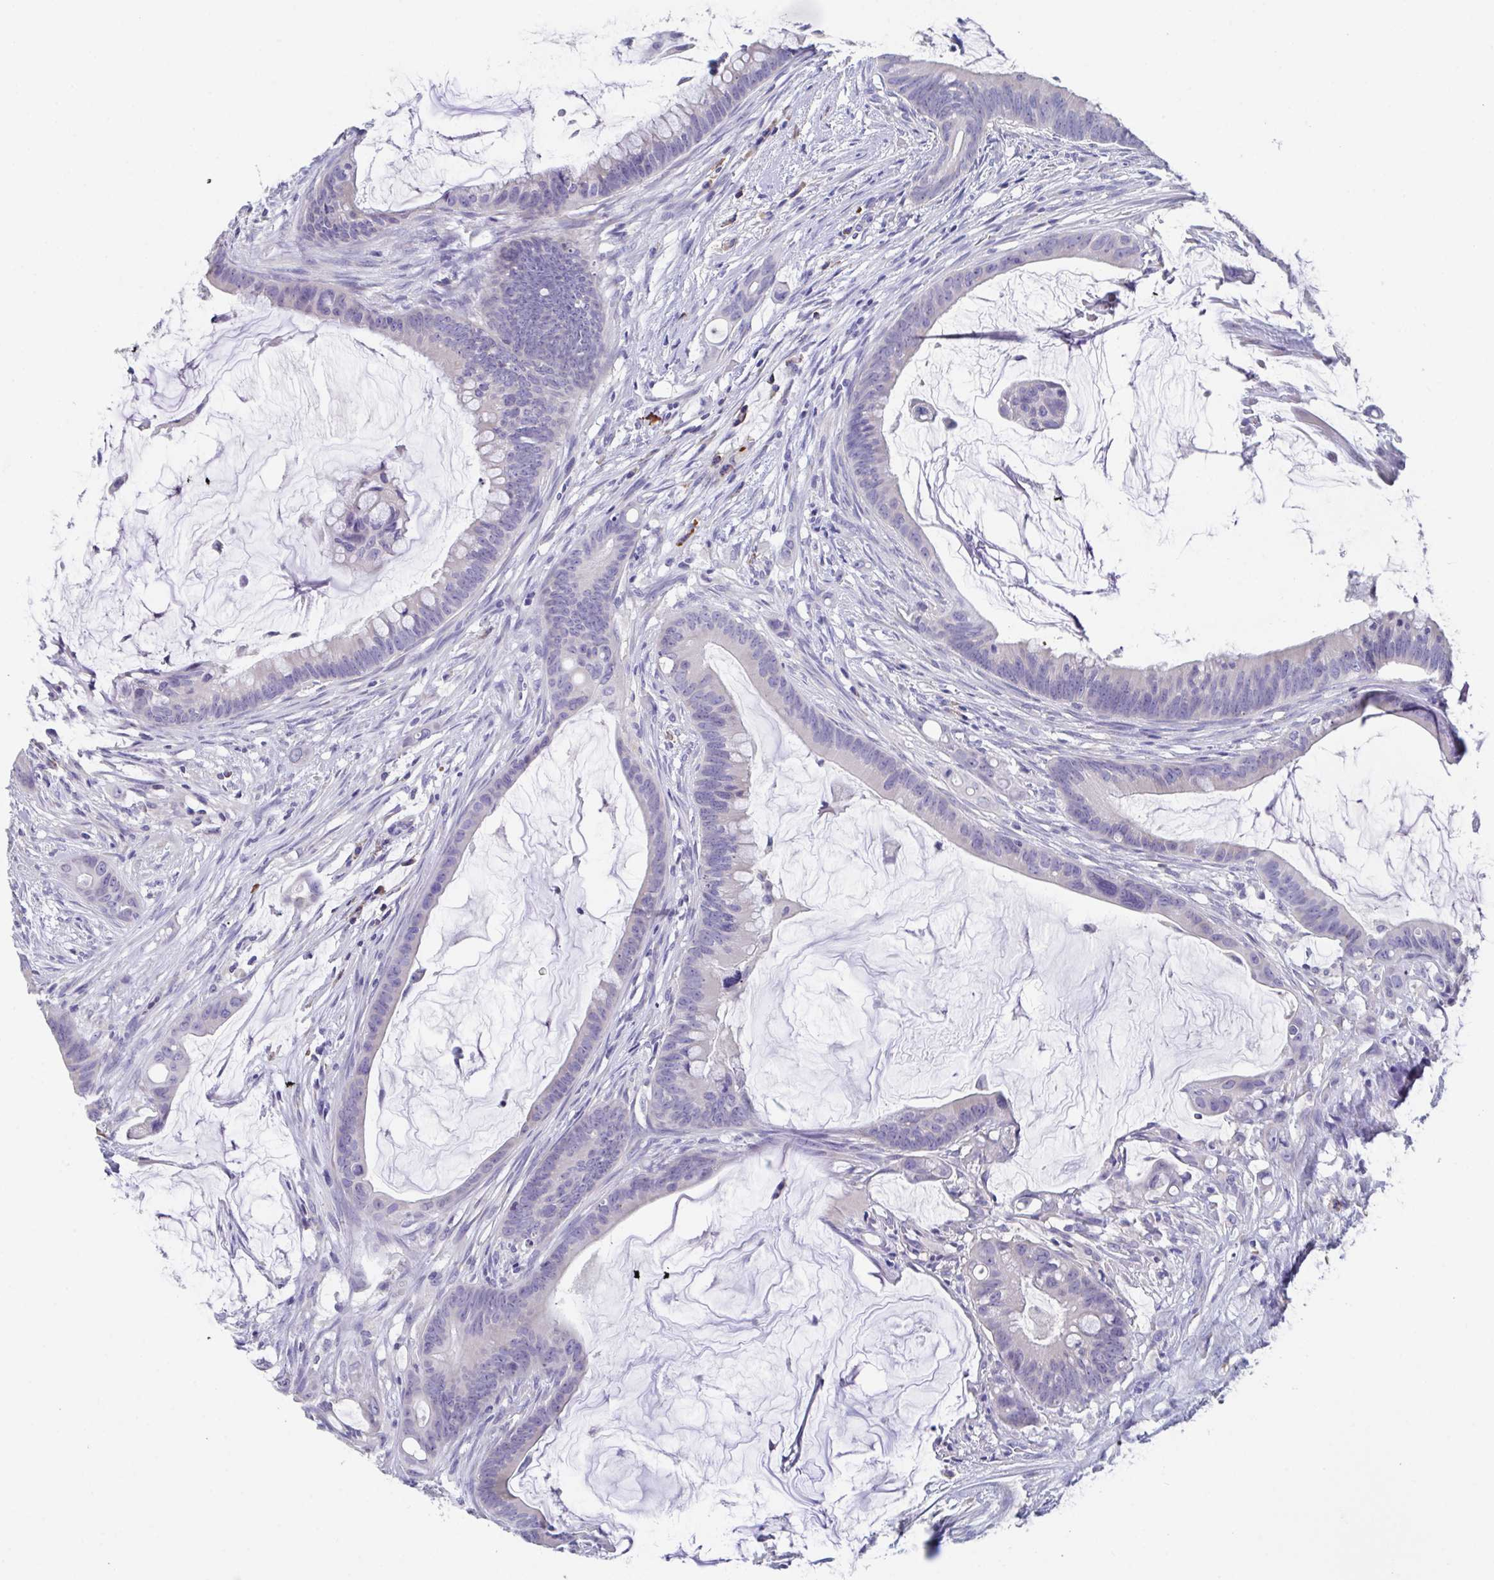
{"staining": {"intensity": "negative", "quantity": "none", "location": "none"}, "tissue": "colorectal cancer", "cell_type": "Tumor cells", "image_type": "cancer", "snomed": [{"axis": "morphology", "description": "Adenocarcinoma, NOS"}, {"axis": "topography", "description": "Colon"}], "caption": "Histopathology image shows no significant protein positivity in tumor cells of colorectal adenocarcinoma.", "gene": "LRRC58", "patient": {"sex": "male", "age": 62}}